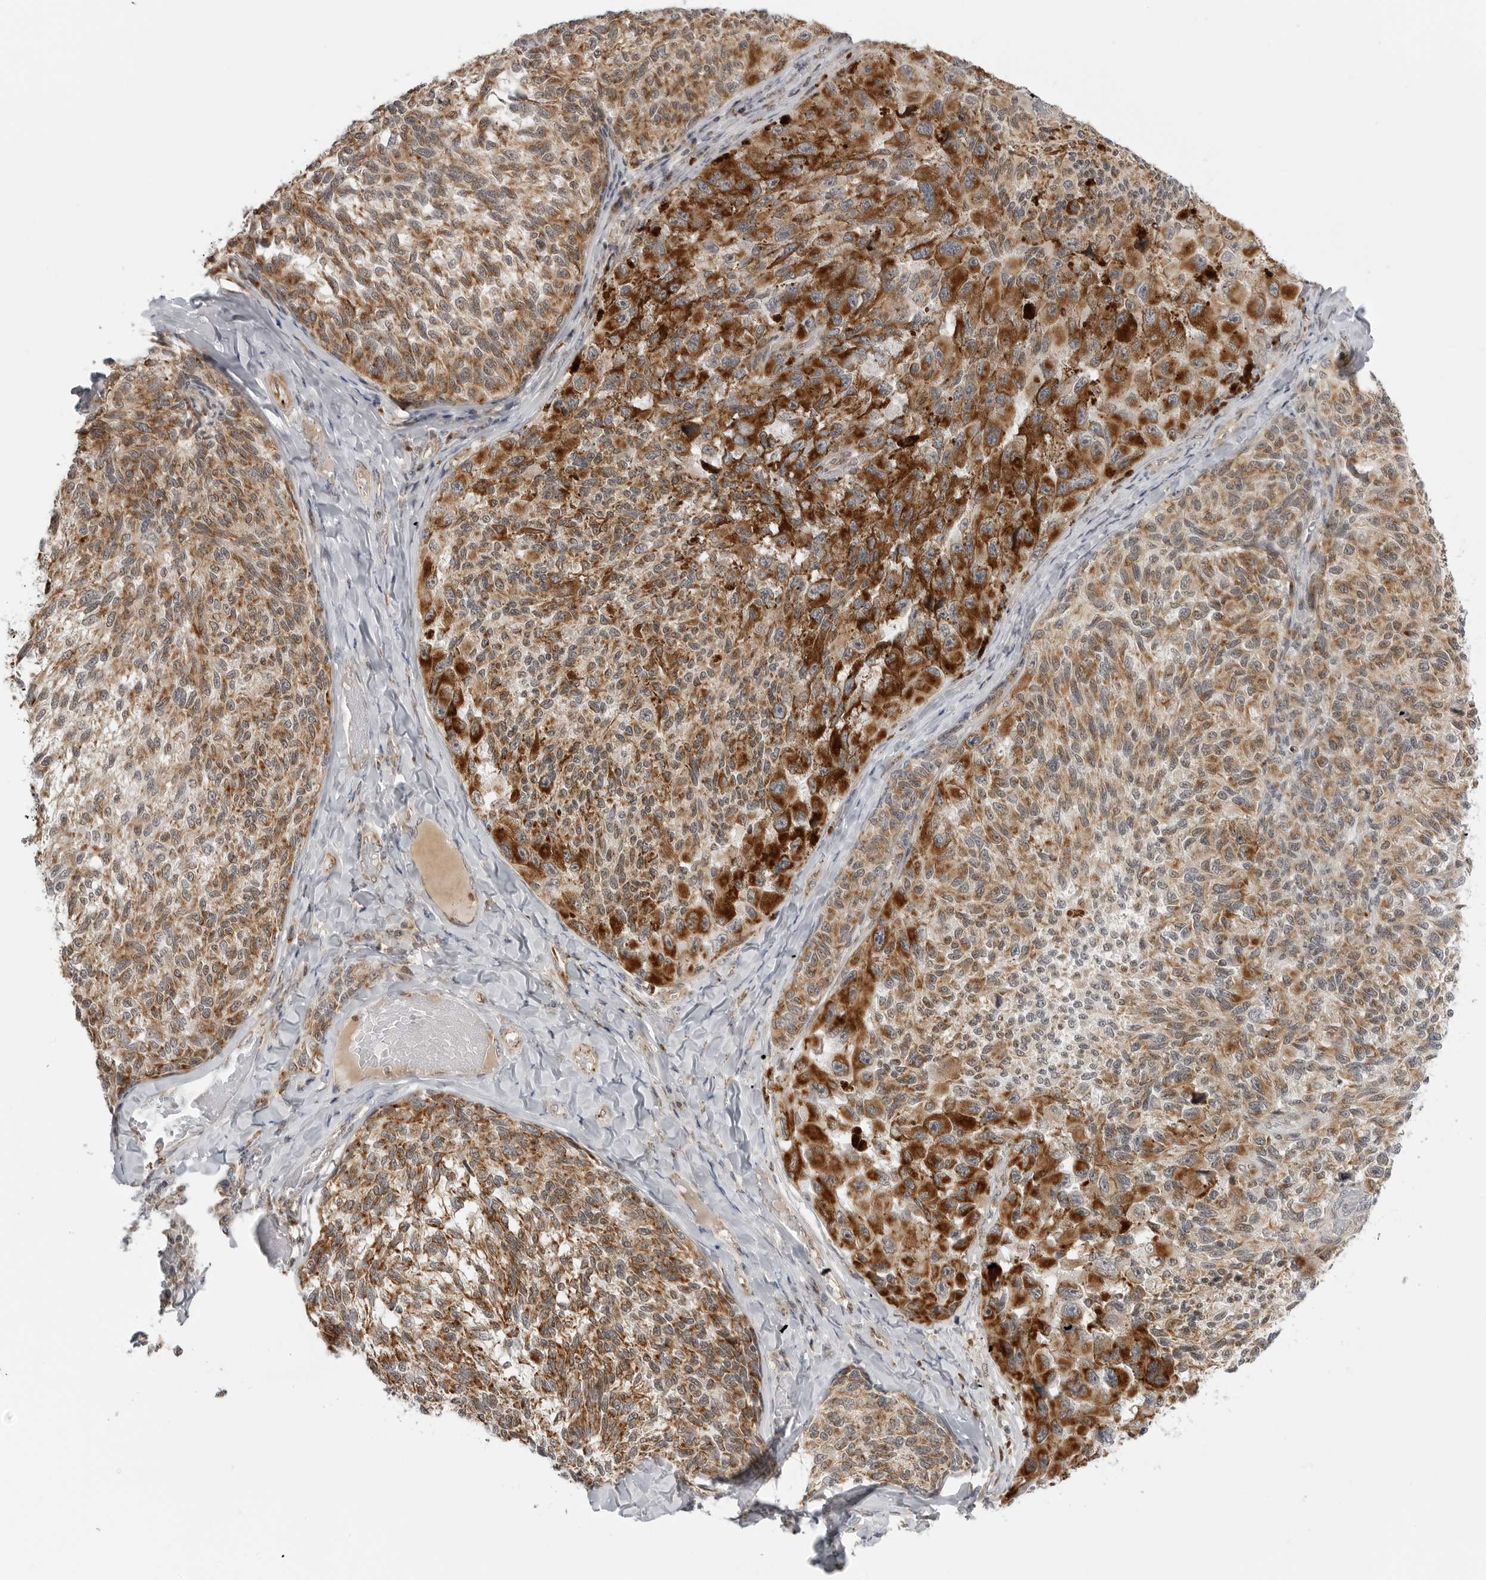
{"staining": {"intensity": "moderate", "quantity": ">75%", "location": "cytoplasmic/membranous"}, "tissue": "melanoma", "cell_type": "Tumor cells", "image_type": "cancer", "snomed": [{"axis": "morphology", "description": "Malignant melanoma, NOS"}, {"axis": "topography", "description": "Skin"}], "caption": "IHC micrograph of neoplastic tissue: melanoma stained using immunohistochemistry exhibits medium levels of moderate protein expression localized specifically in the cytoplasmic/membranous of tumor cells, appearing as a cytoplasmic/membranous brown color.", "gene": "PEX2", "patient": {"sex": "female", "age": 73}}